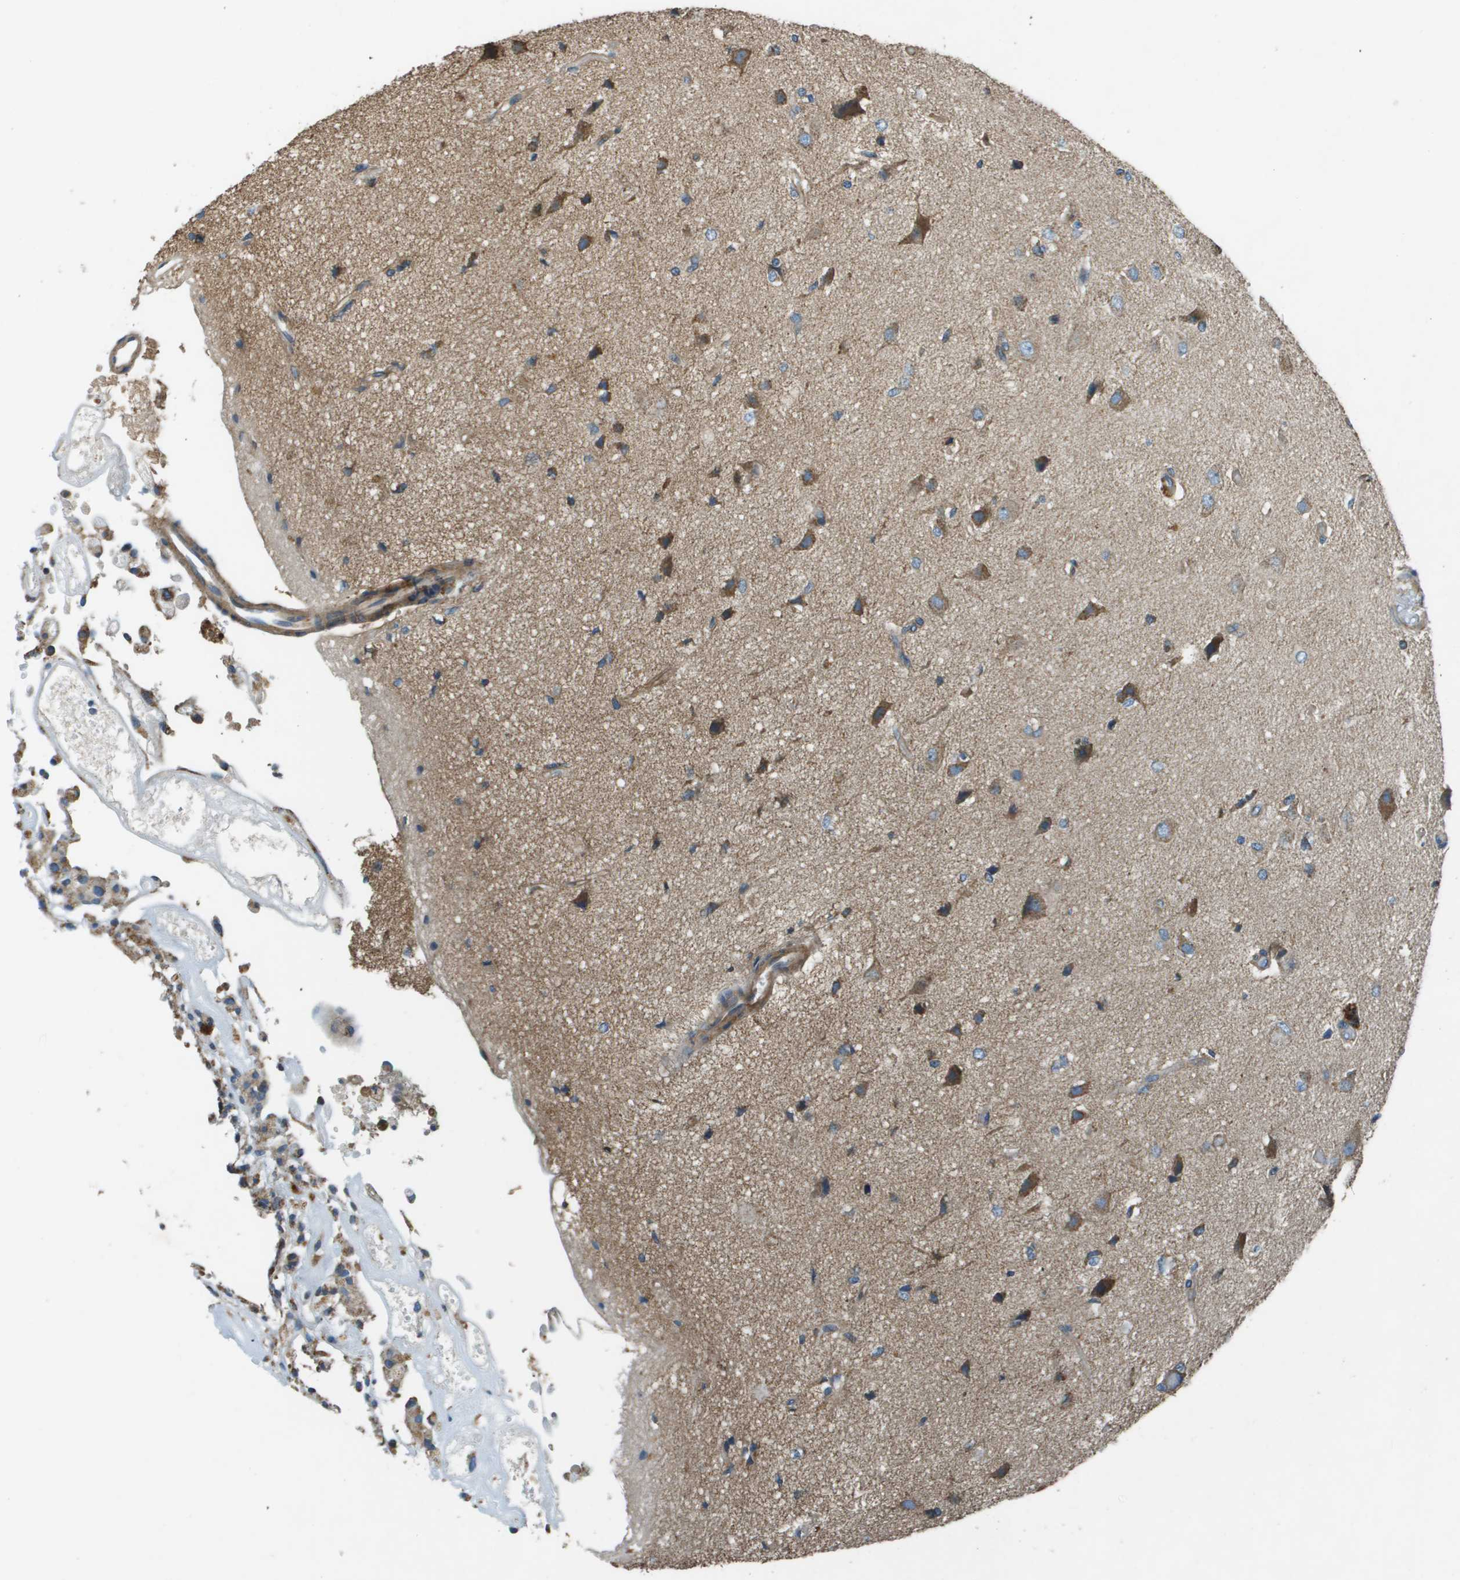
{"staining": {"intensity": "moderate", "quantity": "25%-75%", "location": "cytoplasmic/membranous"}, "tissue": "glioma", "cell_type": "Tumor cells", "image_type": "cancer", "snomed": [{"axis": "morphology", "description": "Glioma, malignant, High grade"}, {"axis": "topography", "description": "Brain"}], "caption": "Human malignant glioma (high-grade) stained with a brown dye displays moderate cytoplasmic/membranous positive staining in about 25%-75% of tumor cells.", "gene": "TMEM51", "patient": {"sex": "female", "age": 59}}